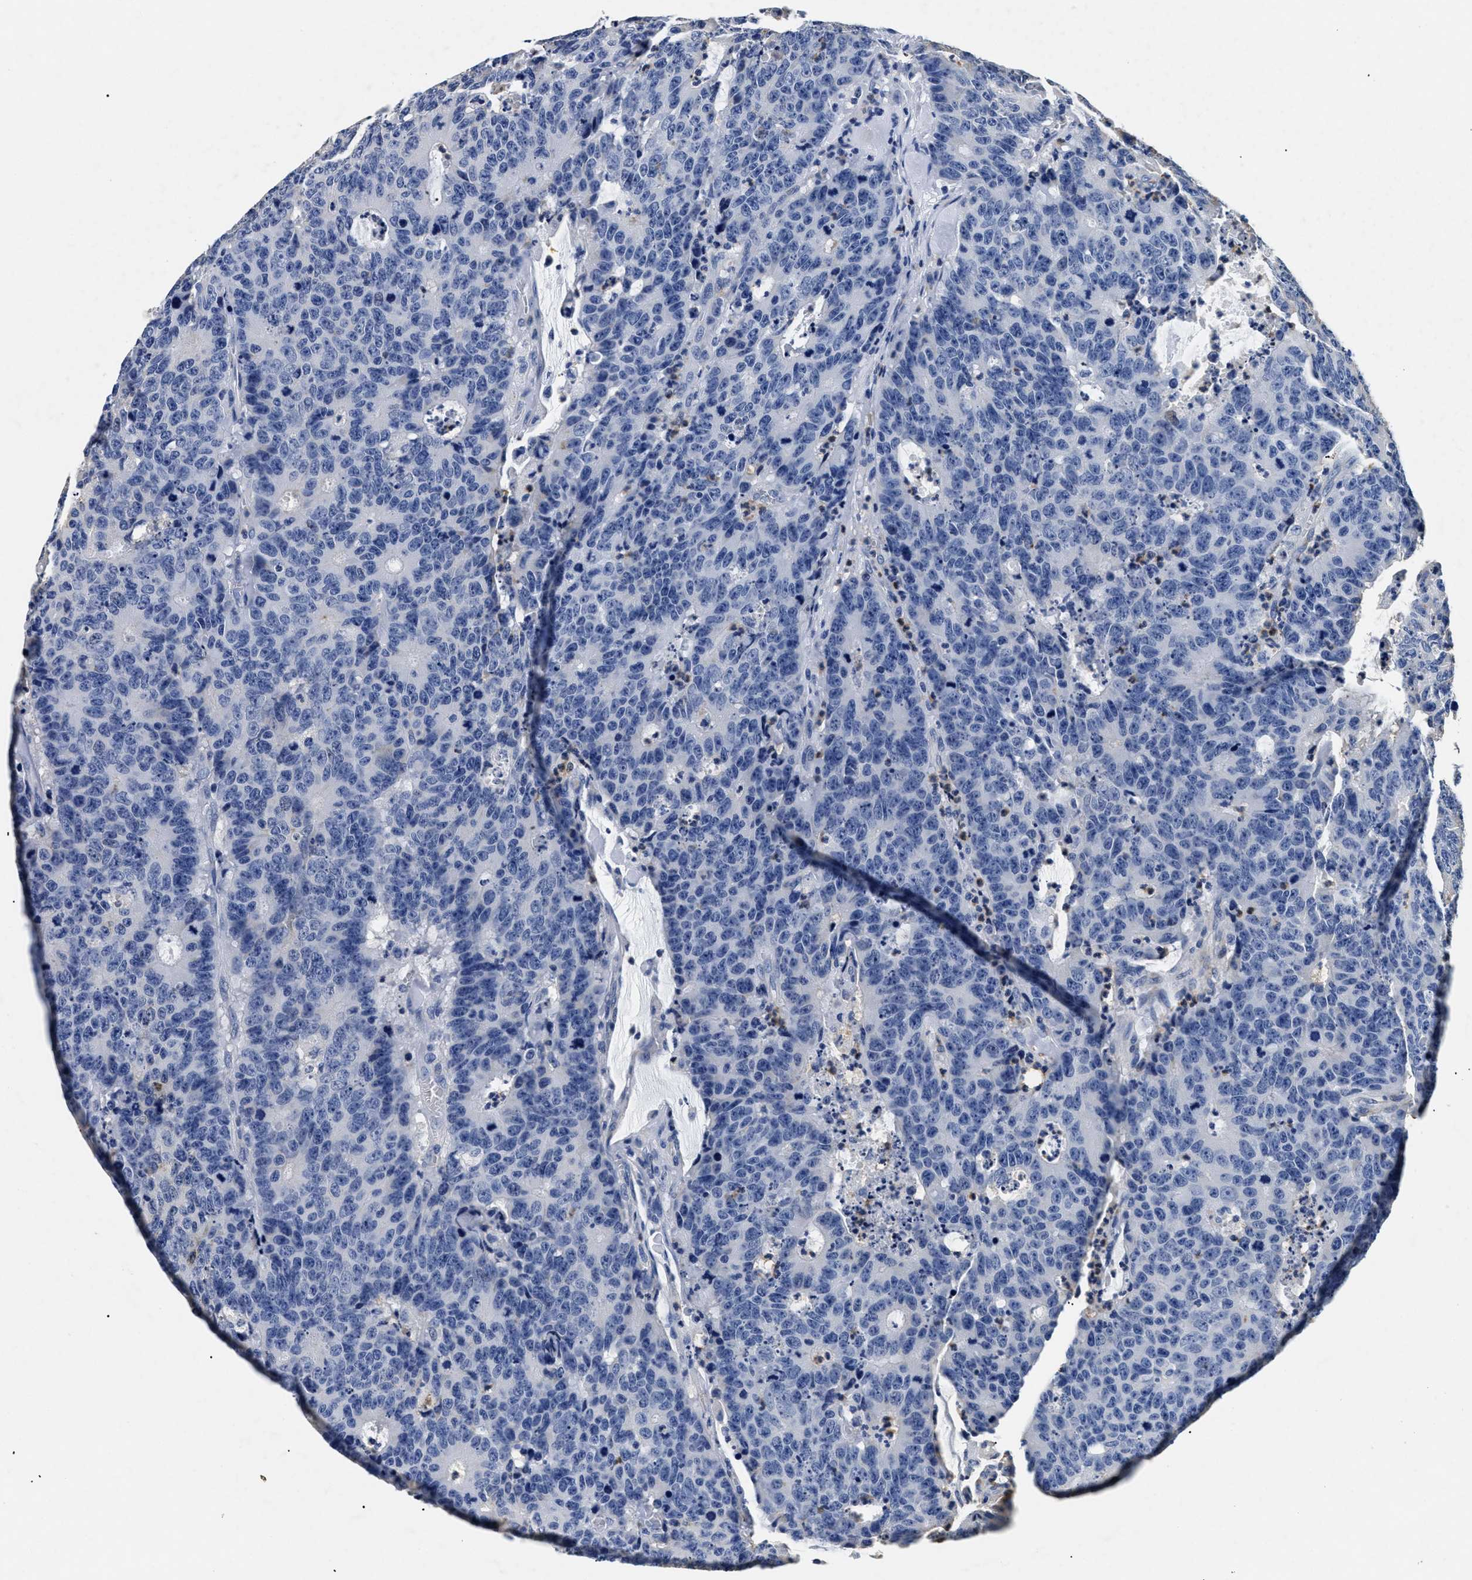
{"staining": {"intensity": "negative", "quantity": "none", "location": "none"}, "tissue": "colorectal cancer", "cell_type": "Tumor cells", "image_type": "cancer", "snomed": [{"axis": "morphology", "description": "Adenocarcinoma, NOS"}, {"axis": "topography", "description": "Colon"}], "caption": "Immunohistochemistry (IHC) image of neoplastic tissue: colorectal cancer (adenocarcinoma) stained with DAB demonstrates no significant protein expression in tumor cells. Nuclei are stained in blue.", "gene": "LAMA3", "patient": {"sex": "female", "age": 86}}